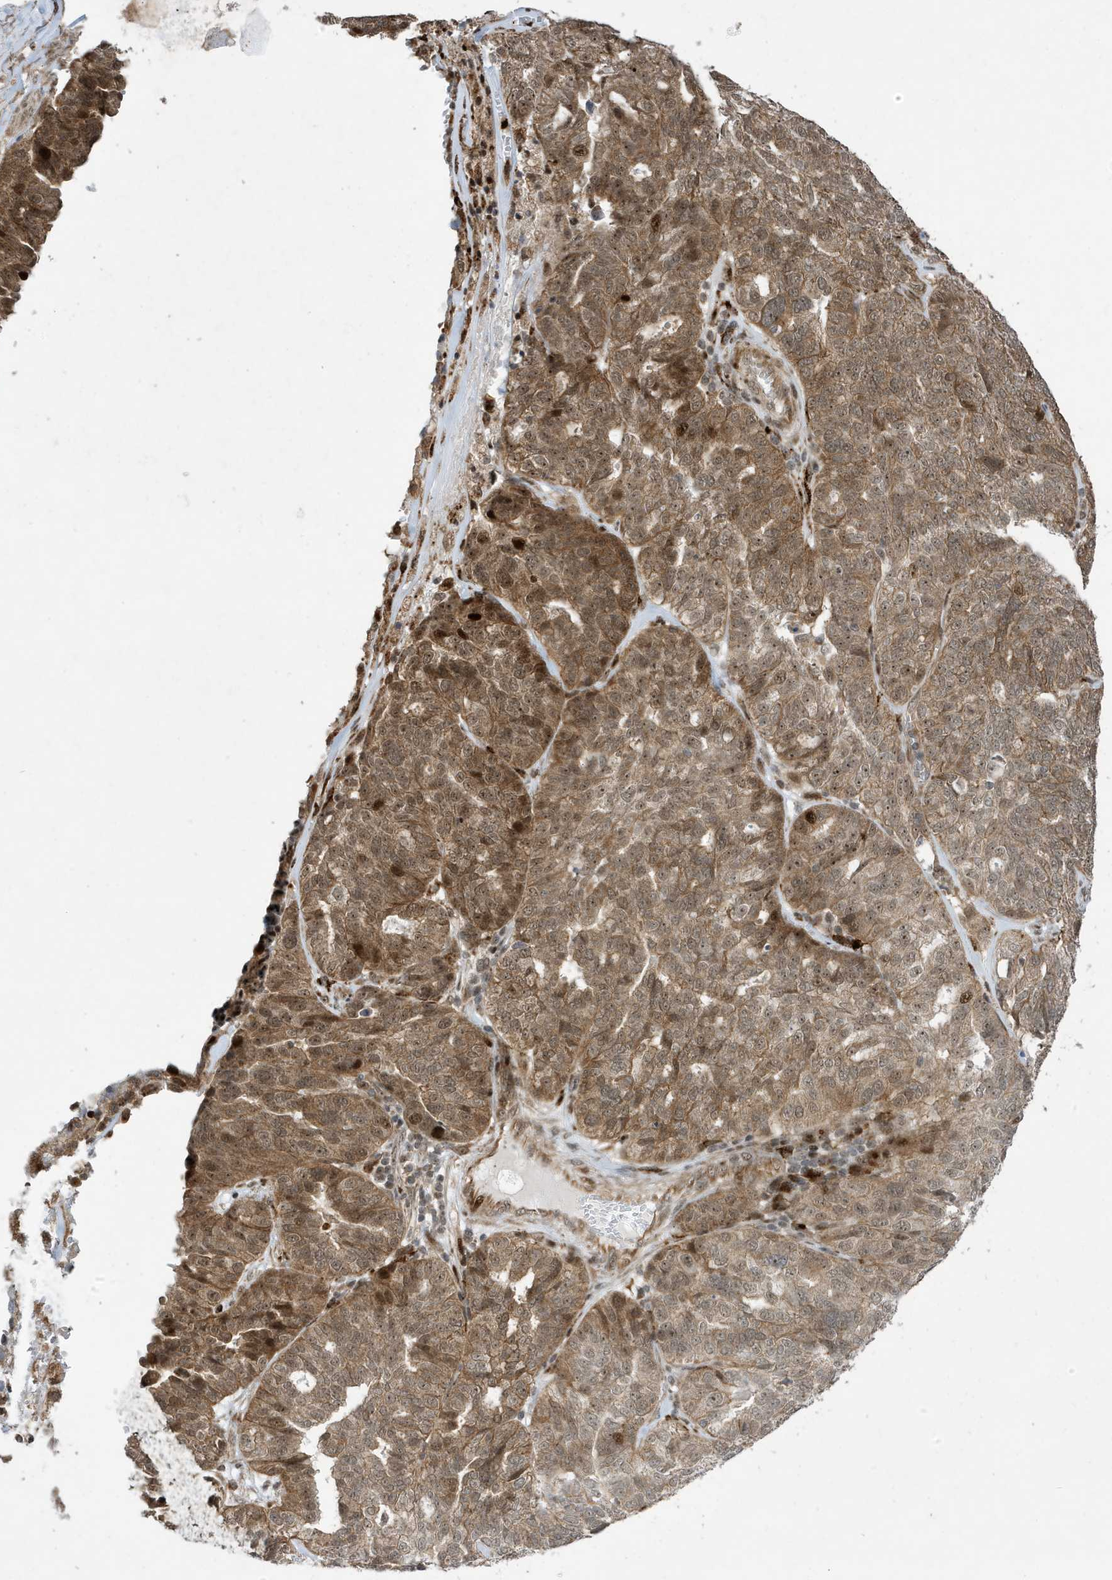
{"staining": {"intensity": "moderate", "quantity": ">75%", "location": "cytoplasmic/membranous,nuclear"}, "tissue": "ovarian cancer", "cell_type": "Tumor cells", "image_type": "cancer", "snomed": [{"axis": "morphology", "description": "Cystadenocarcinoma, serous, NOS"}, {"axis": "topography", "description": "Ovary"}], "caption": "Protein staining demonstrates moderate cytoplasmic/membranous and nuclear expression in about >75% of tumor cells in serous cystadenocarcinoma (ovarian).", "gene": "FAM9B", "patient": {"sex": "female", "age": 59}}